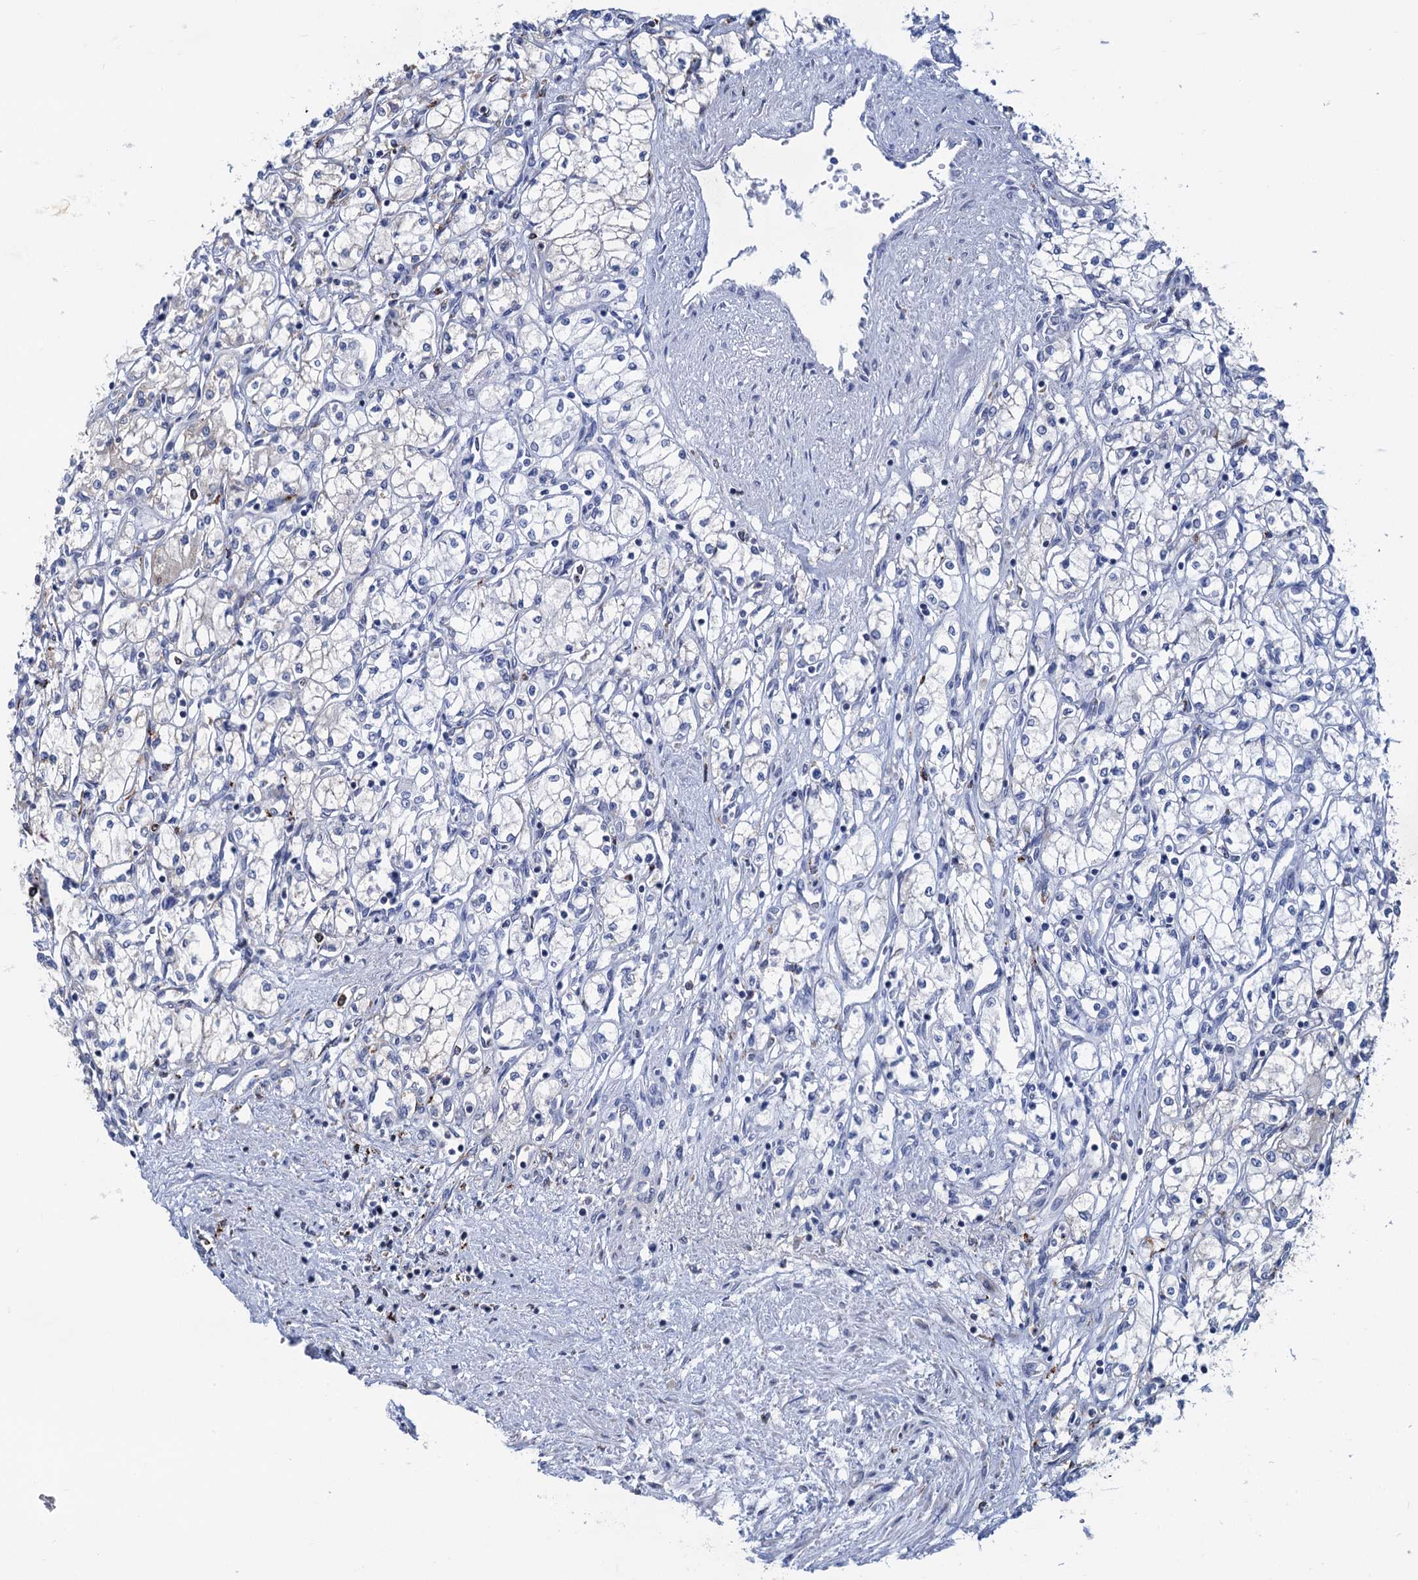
{"staining": {"intensity": "negative", "quantity": "none", "location": "none"}, "tissue": "renal cancer", "cell_type": "Tumor cells", "image_type": "cancer", "snomed": [{"axis": "morphology", "description": "Adenocarcinoma, NOS"}, {"axis": "topography", "description": "Kidney"}], "caption": "Image shows no protein staining in tumor cells of renal adenocarcinoma tissue.", "gene": "ANKS3", "patient": {"sex": "male", "age": 59}}